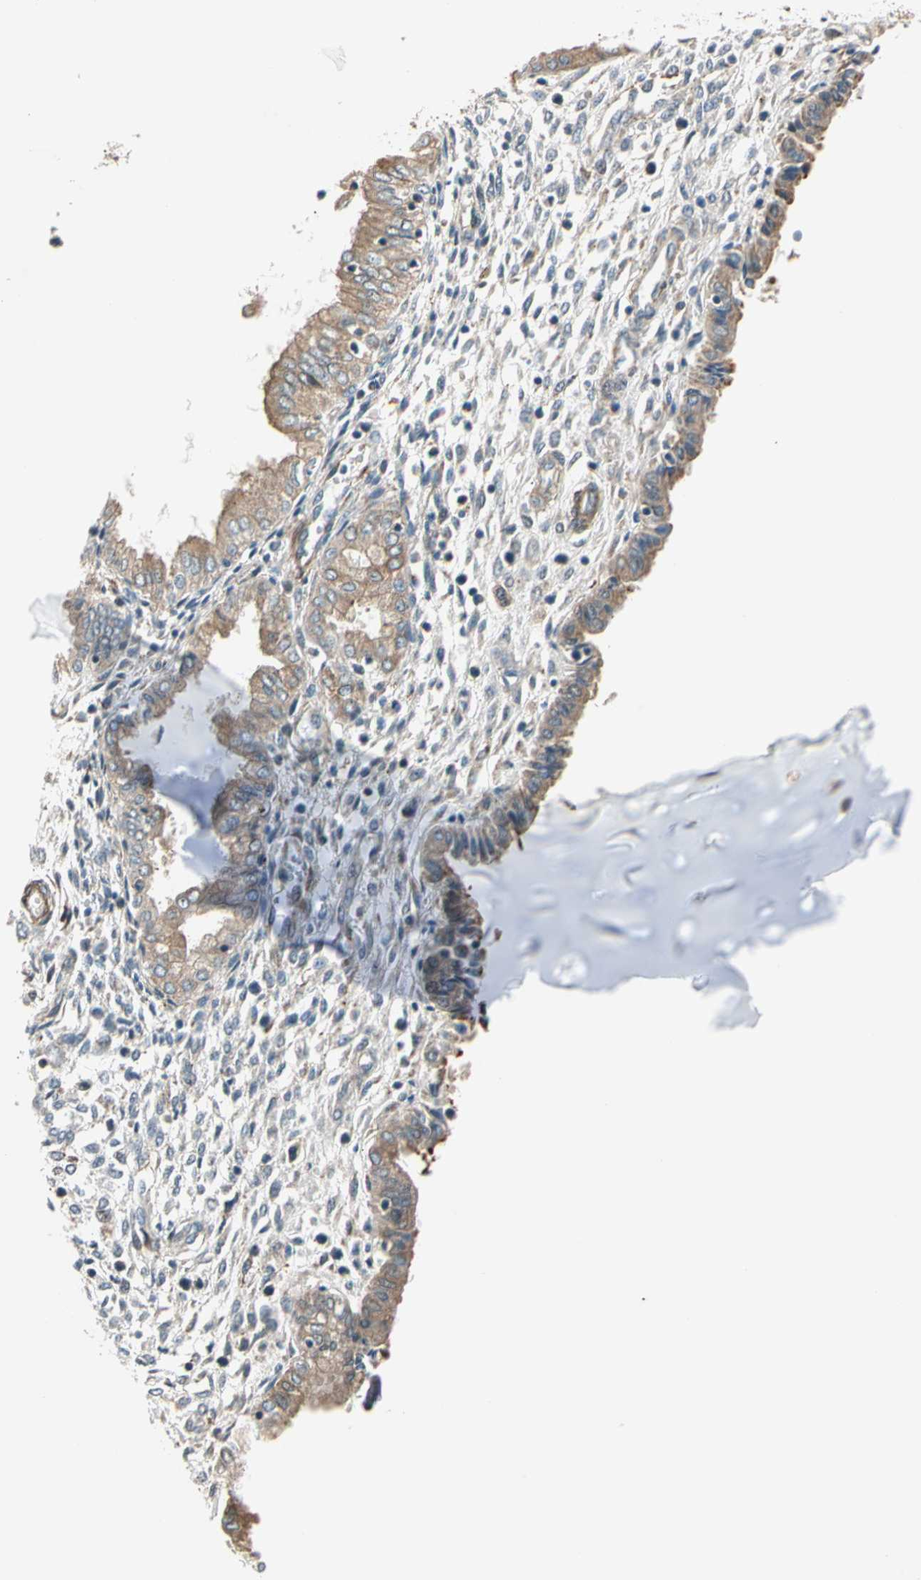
{"staining": {"intensity": "moderate", "quantity": "25%-75%", "location": "cytoplasmic/membranous"}, "tissue": "endometrium", "cell_type": "Cells in endometrial stroma", "image_type": "normal", "snomed": [{"axis": "morphology", "description": "Normal tissue, NOS"}, {"axis": "topography", "description": "Endometrium"}], "caption": "The image reveals a brown stain indicating the presence of a protein in the cytoplasmic/membranous of cells in endometrial stroma in endometrium.", "gene": "LIMK2", "patient": {"sex": "female", "age": 33}}